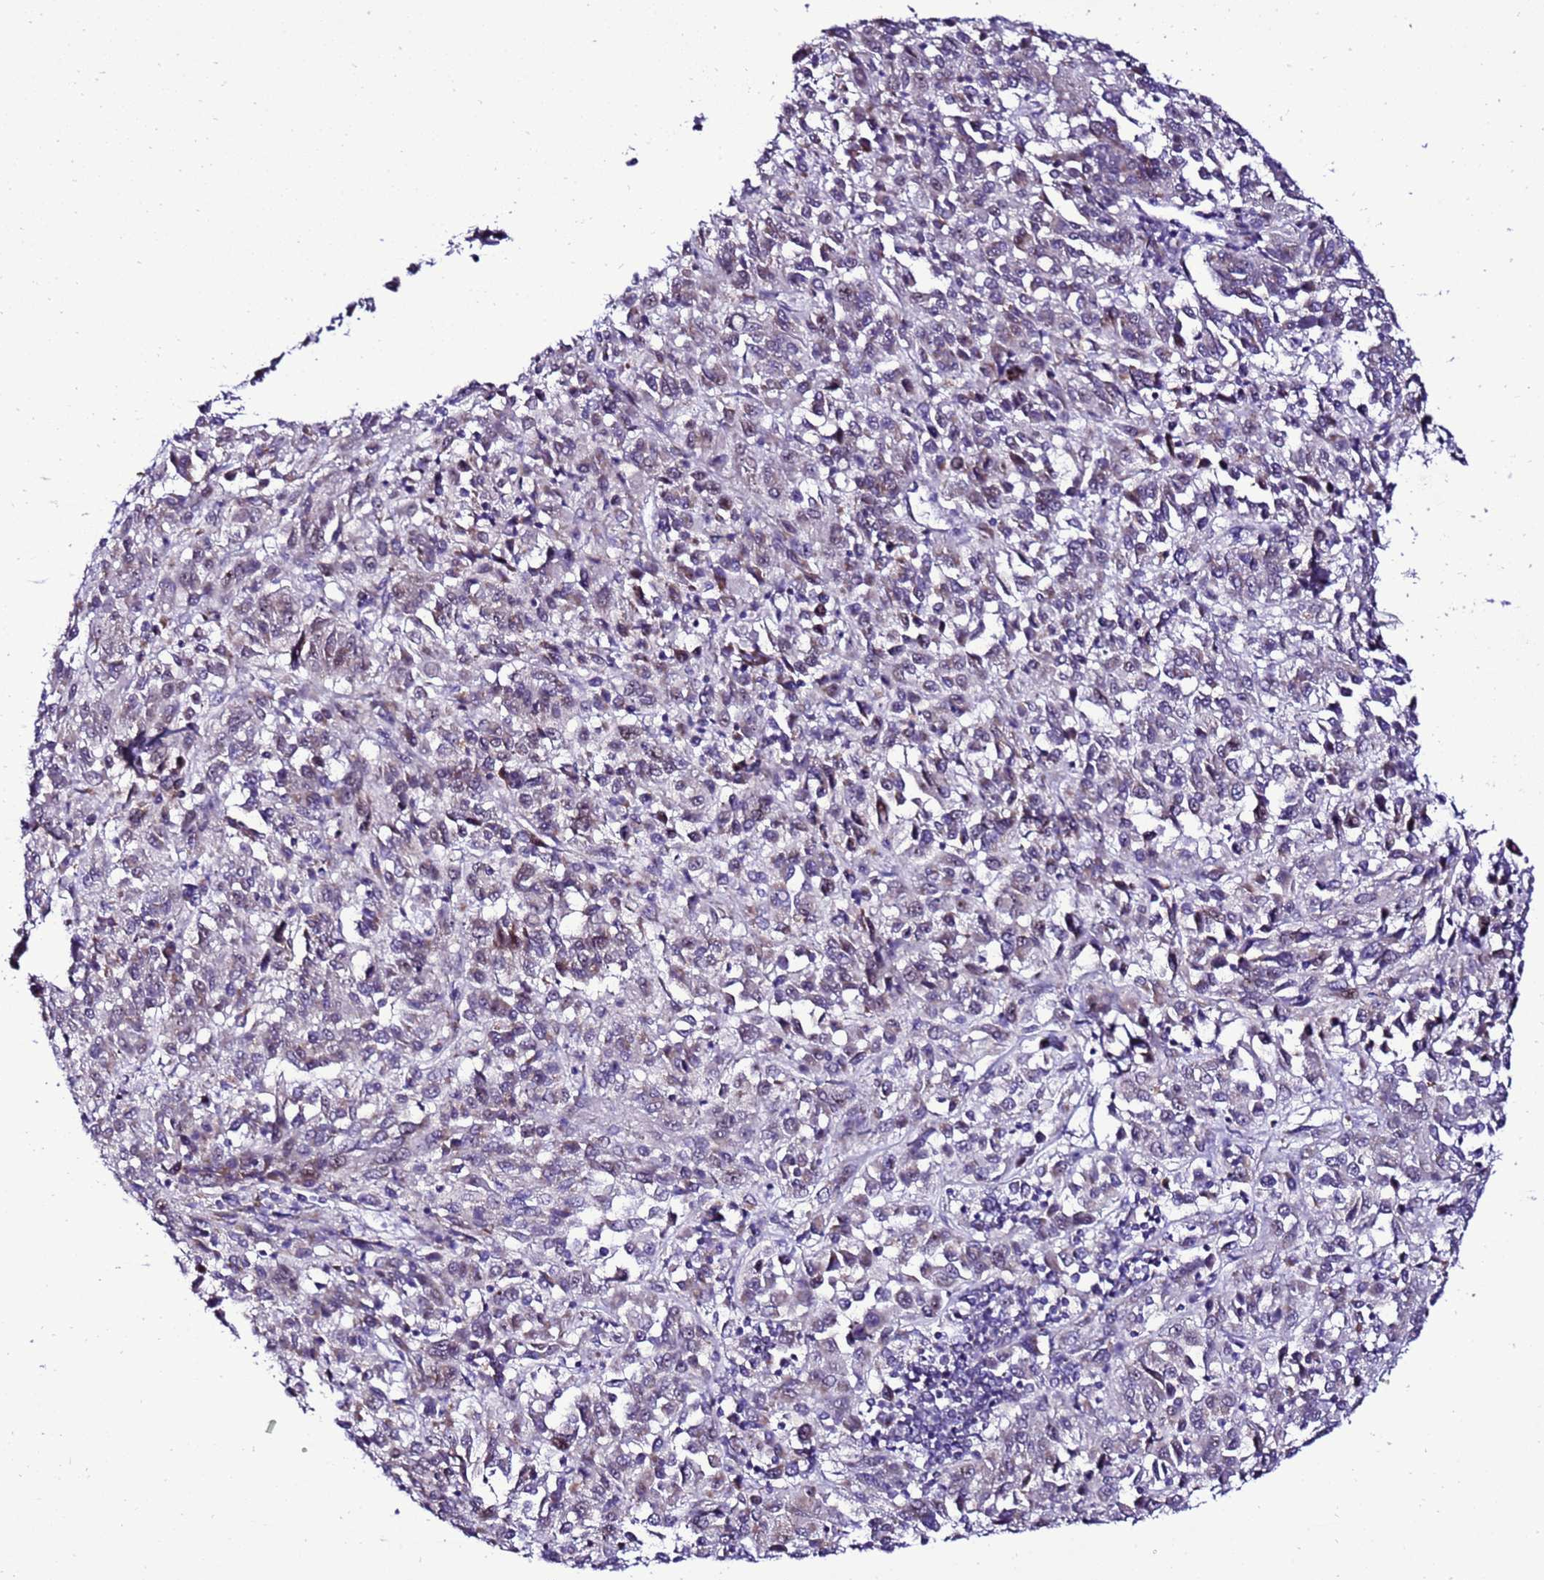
{"staining": {"intensity": "moderate", "quantity": "25%-75%", "location": "cytoplasmic/membranous"}, "tissue": "melanoma", "cell_type": "Tumor cells", "image_type": "cancer", "snomed": [{"axis": "morphology", "description": "Malignant melanoma, Metastatic site"}, {"axis": "topography", "description": "Lung"}], "caption": "Brown immunohistochemical staining in human melanoma demonstrates moderate cytoplasmic/membranous expression in approximately 25%-75% of tumor cells.", "gene": "DPH6", "patient": {"sex": "male", "age": 64}}